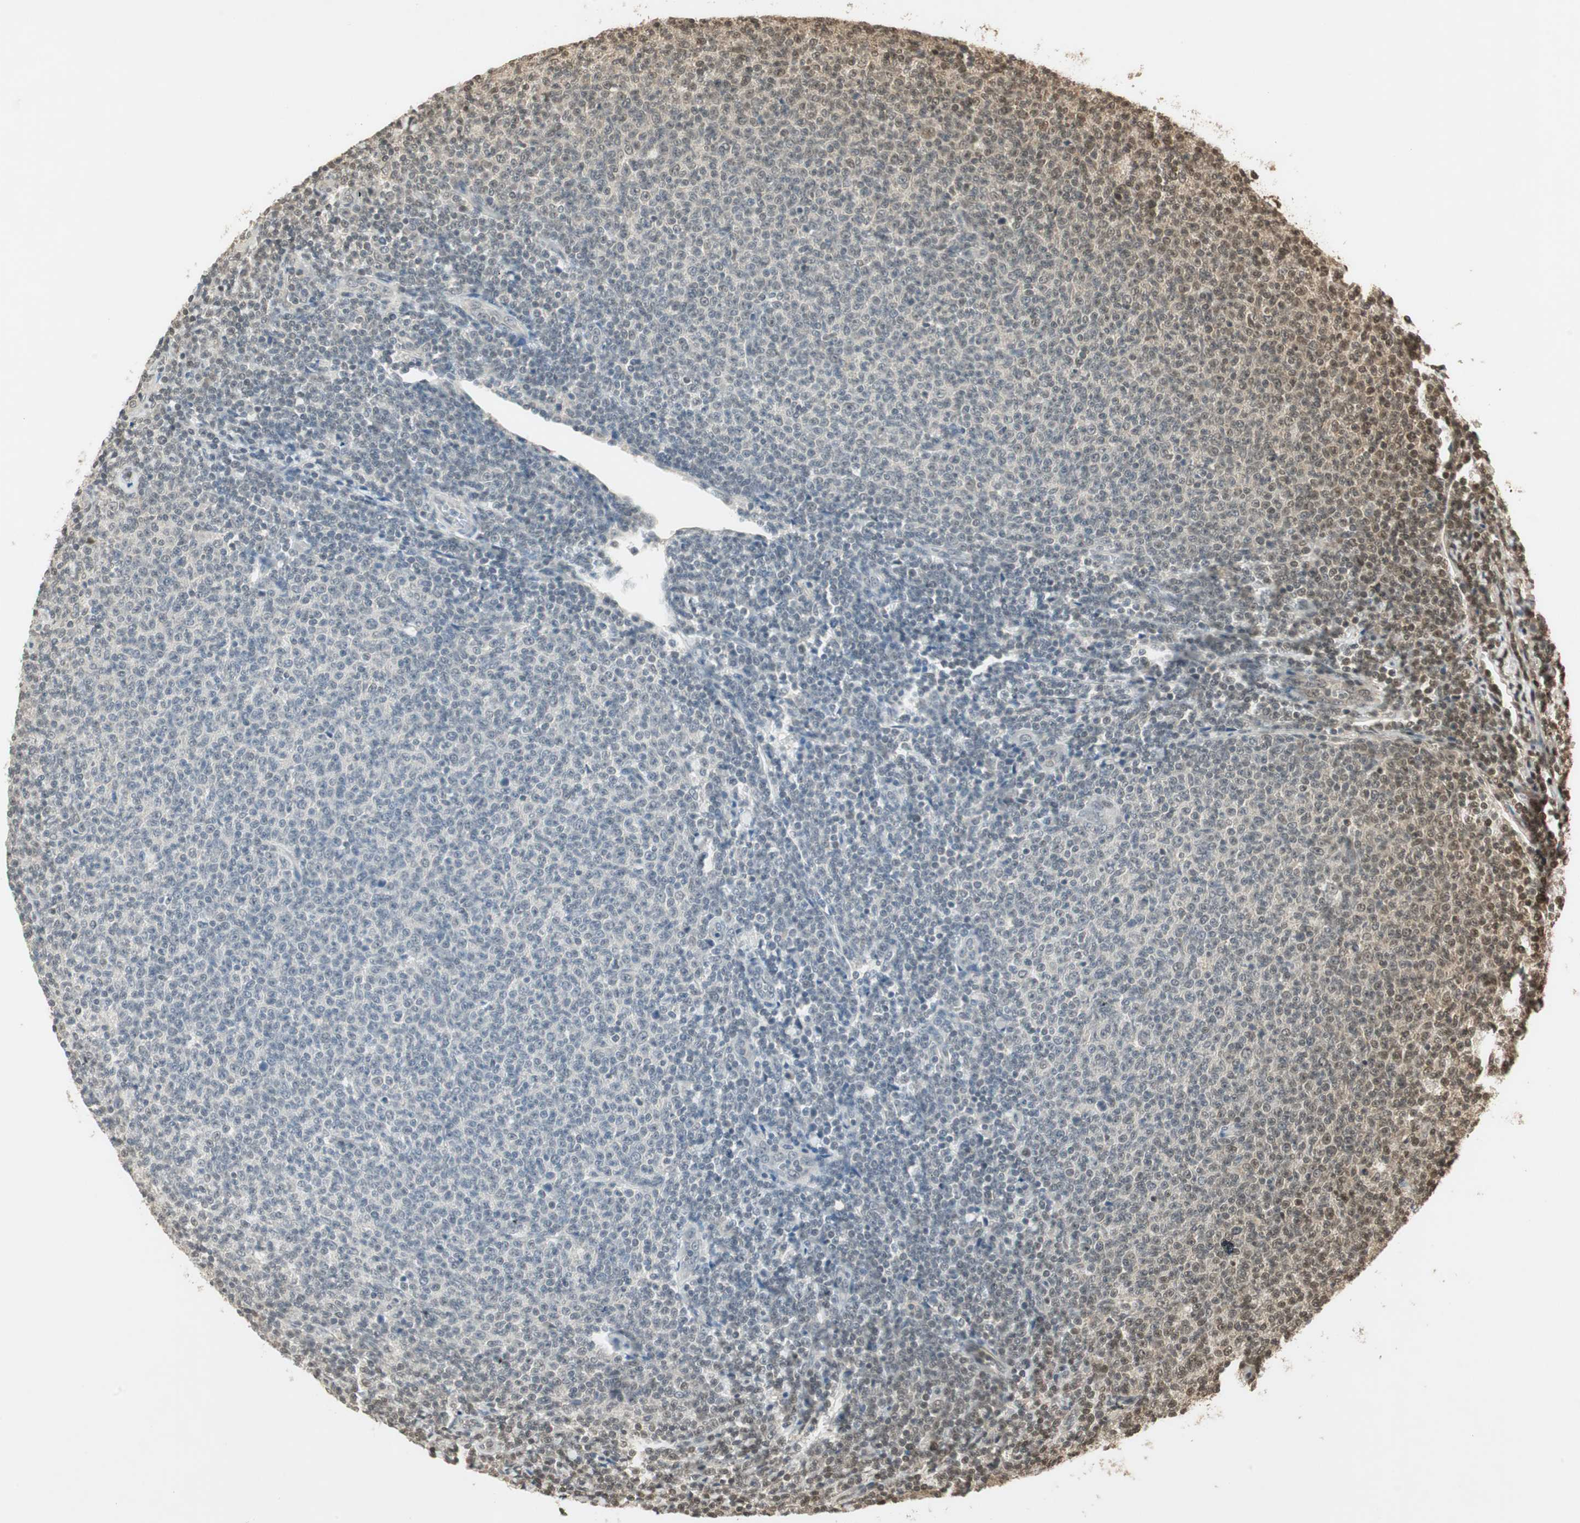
{"staining": {"intensity": "negative", "quantity": "none", "location": "none"}, "tissue": "lymphoma", "cell_type": "Tumor cells", "image_type": "cancer", "snomed": [{"axis": "morphology", "description": "Malignant lymphoma, non-Hodgkin's type, Low grade"}, {"axis": "topography", "description": "Lymph node"}], "caption": "Tumor cells show no significant protein positivity in lymphoma. (DAB (3,3'-diaminobenzidine) immunohistochemistry (IHC) with hematoxylin counter stain).", "gene": "RPA3", "patient": {"sex": "male", "age": 66}}